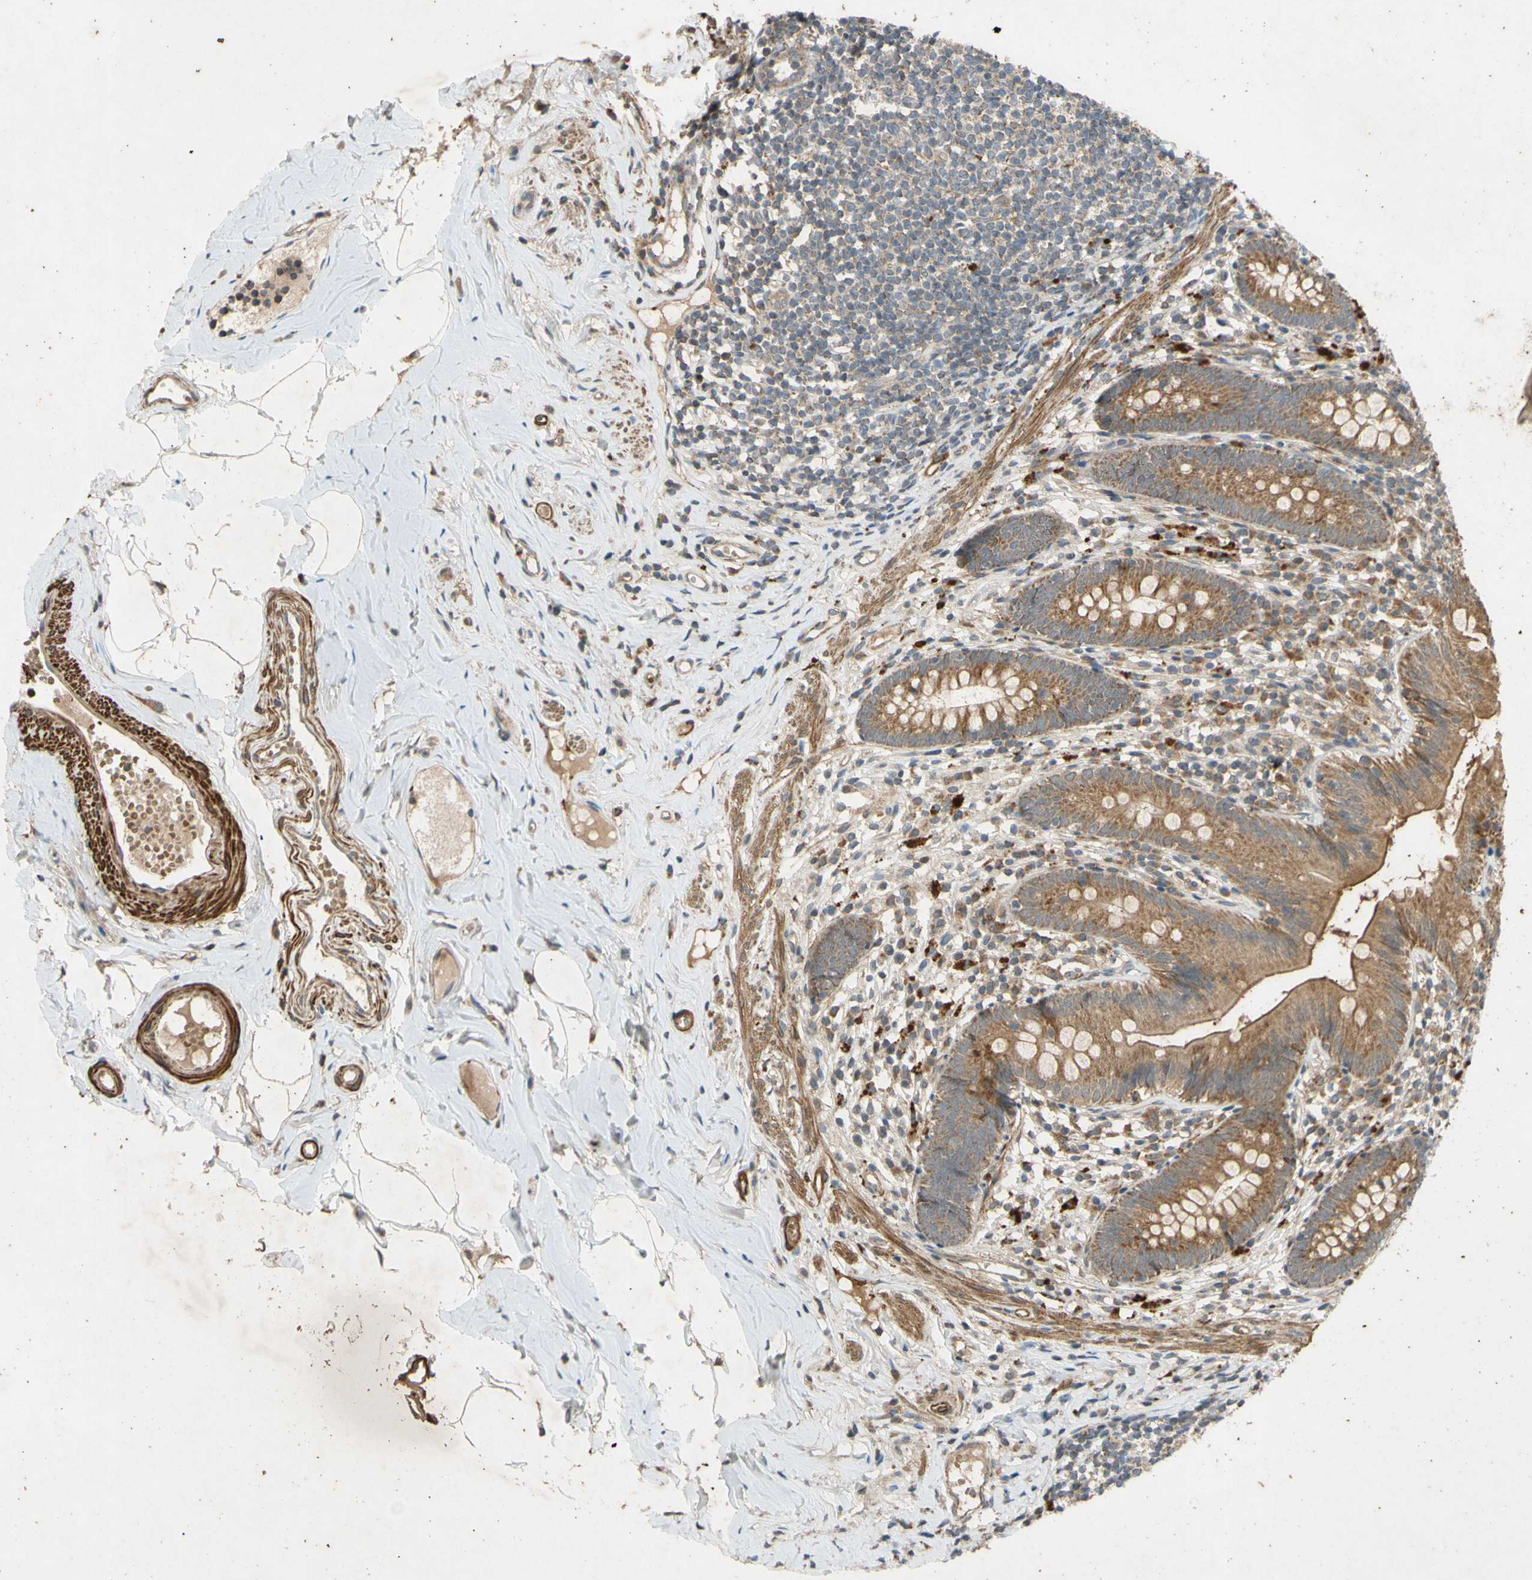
{"staining": {"intensity": "moderate", "quantity": ">75%", "location": "cytoplasmic/membranous"}, "tissue": "appendix", "cell_type": "Glandular cells", "image_type": "normal", "snomed": [{"axis": "morphology", "description": "Normal tissue, NOS"}, {"axis": "topography", "description": "Appendix"}], "caption": "Benign appendix shows moderate cytoplasmic/membranous staining in about >75% of glandular cells.", "gene": "PARD6A", "patient": {"sex": "male", "age": 52}}